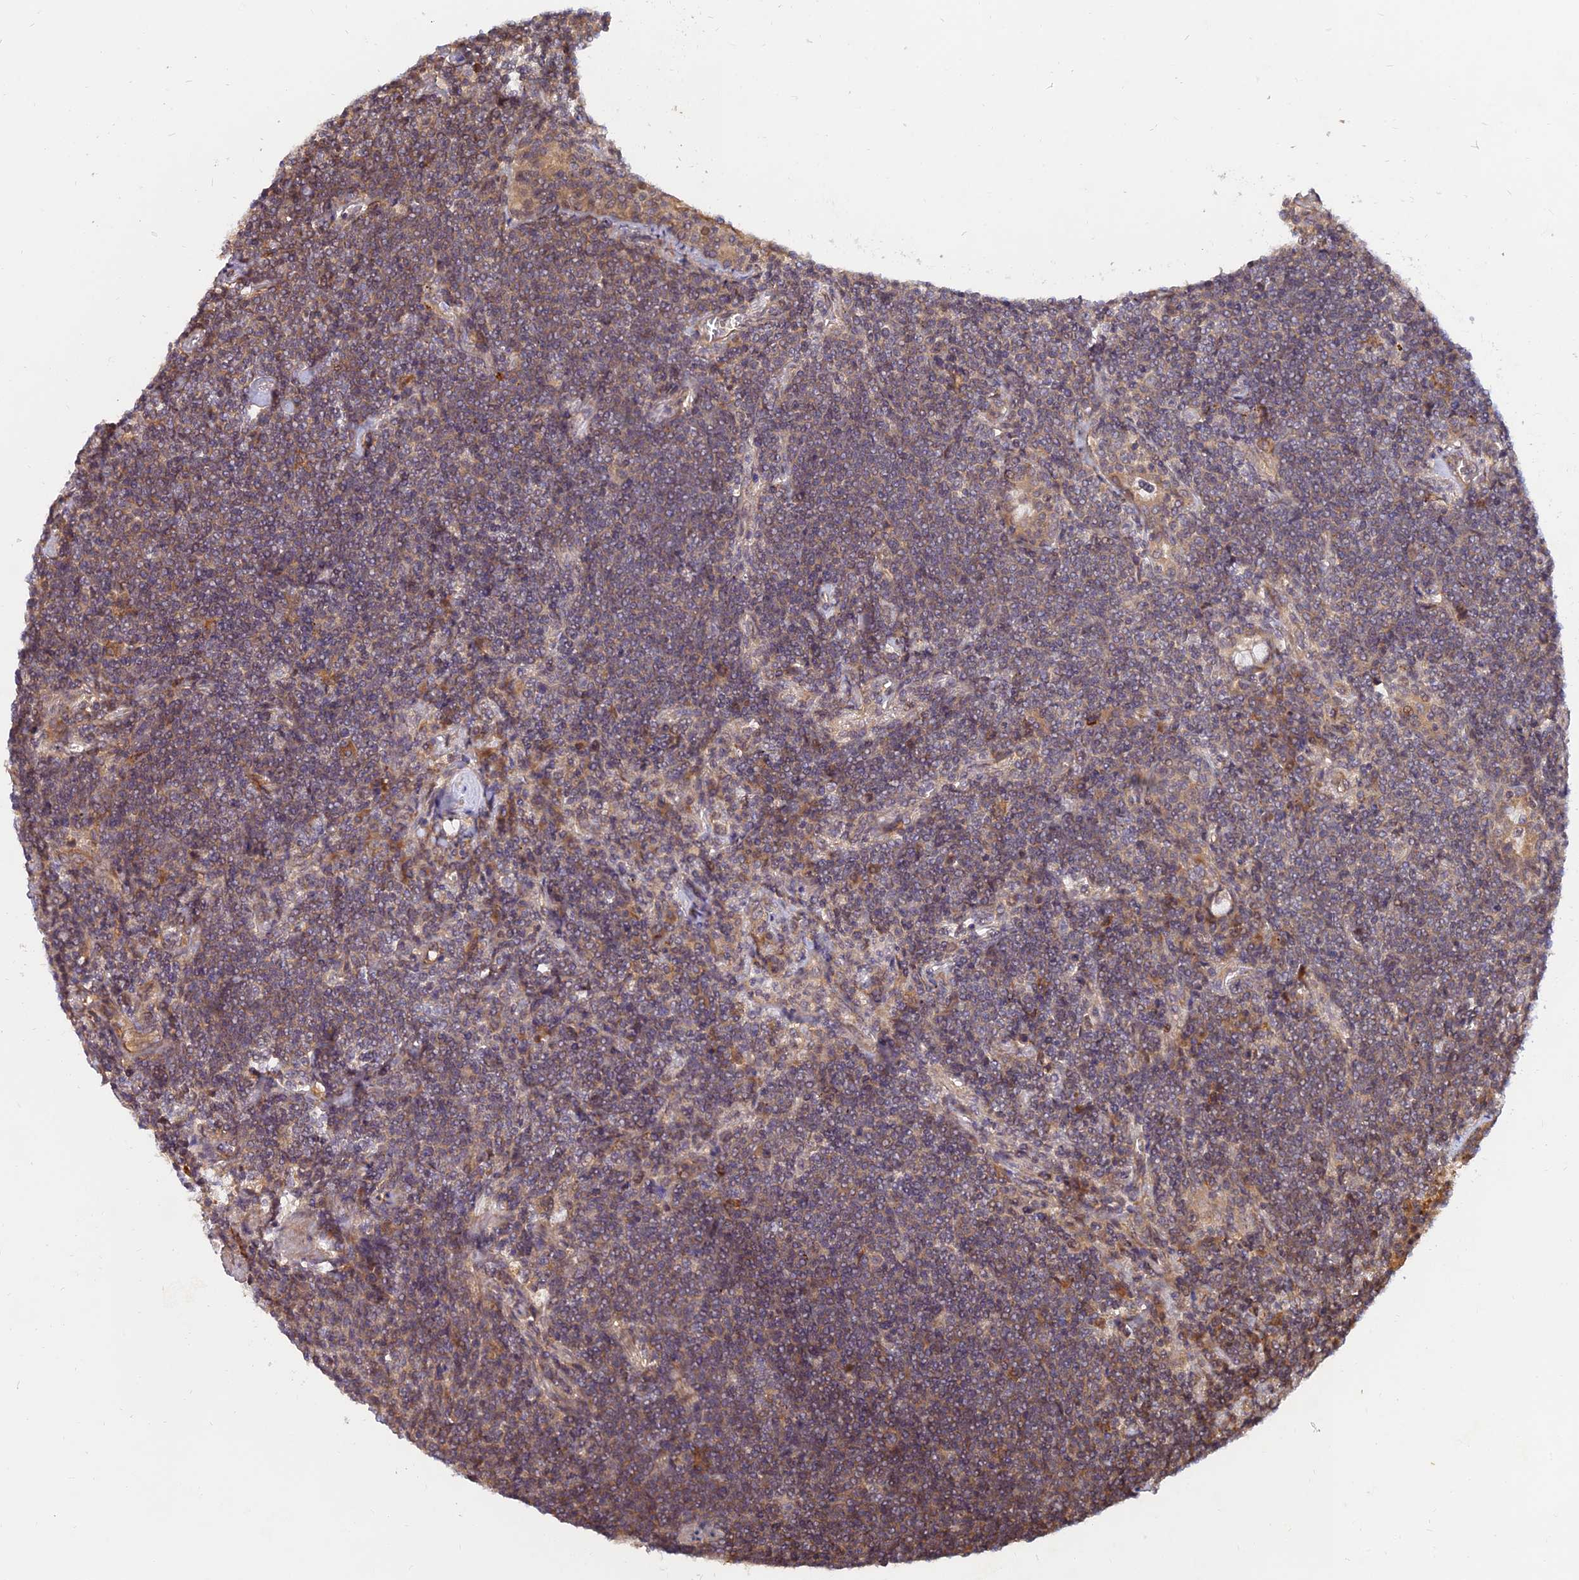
{"staining": {"intensity": "weak", "quantity": "25%-75%", "location": "cytoplasmic/membranous"}, "tissue": "lymphoma", "cell_type": "Tumor cells", "image_type": "cancer", "snomed": [{"axis": "morphology", "description": "Malignant lymphoma, non-Hodgkin's type, Low grade"}, {"axis": "topography", "description": "Lung"}], "caption": "Immunohistochemistry (IHC) histopathology image of neoplastic tissue: low-grade malignant lymphoma, non-Hodgkin's type stained using immunohistochemistry displays low levels of weak protein expression localized specifically in the cytoplasmic/membranous of tumor cells, appearing as a cytoplasmic/membranous brown color.", "gene": "WDR41", "patient": {"sex": "female", "age": 71}}